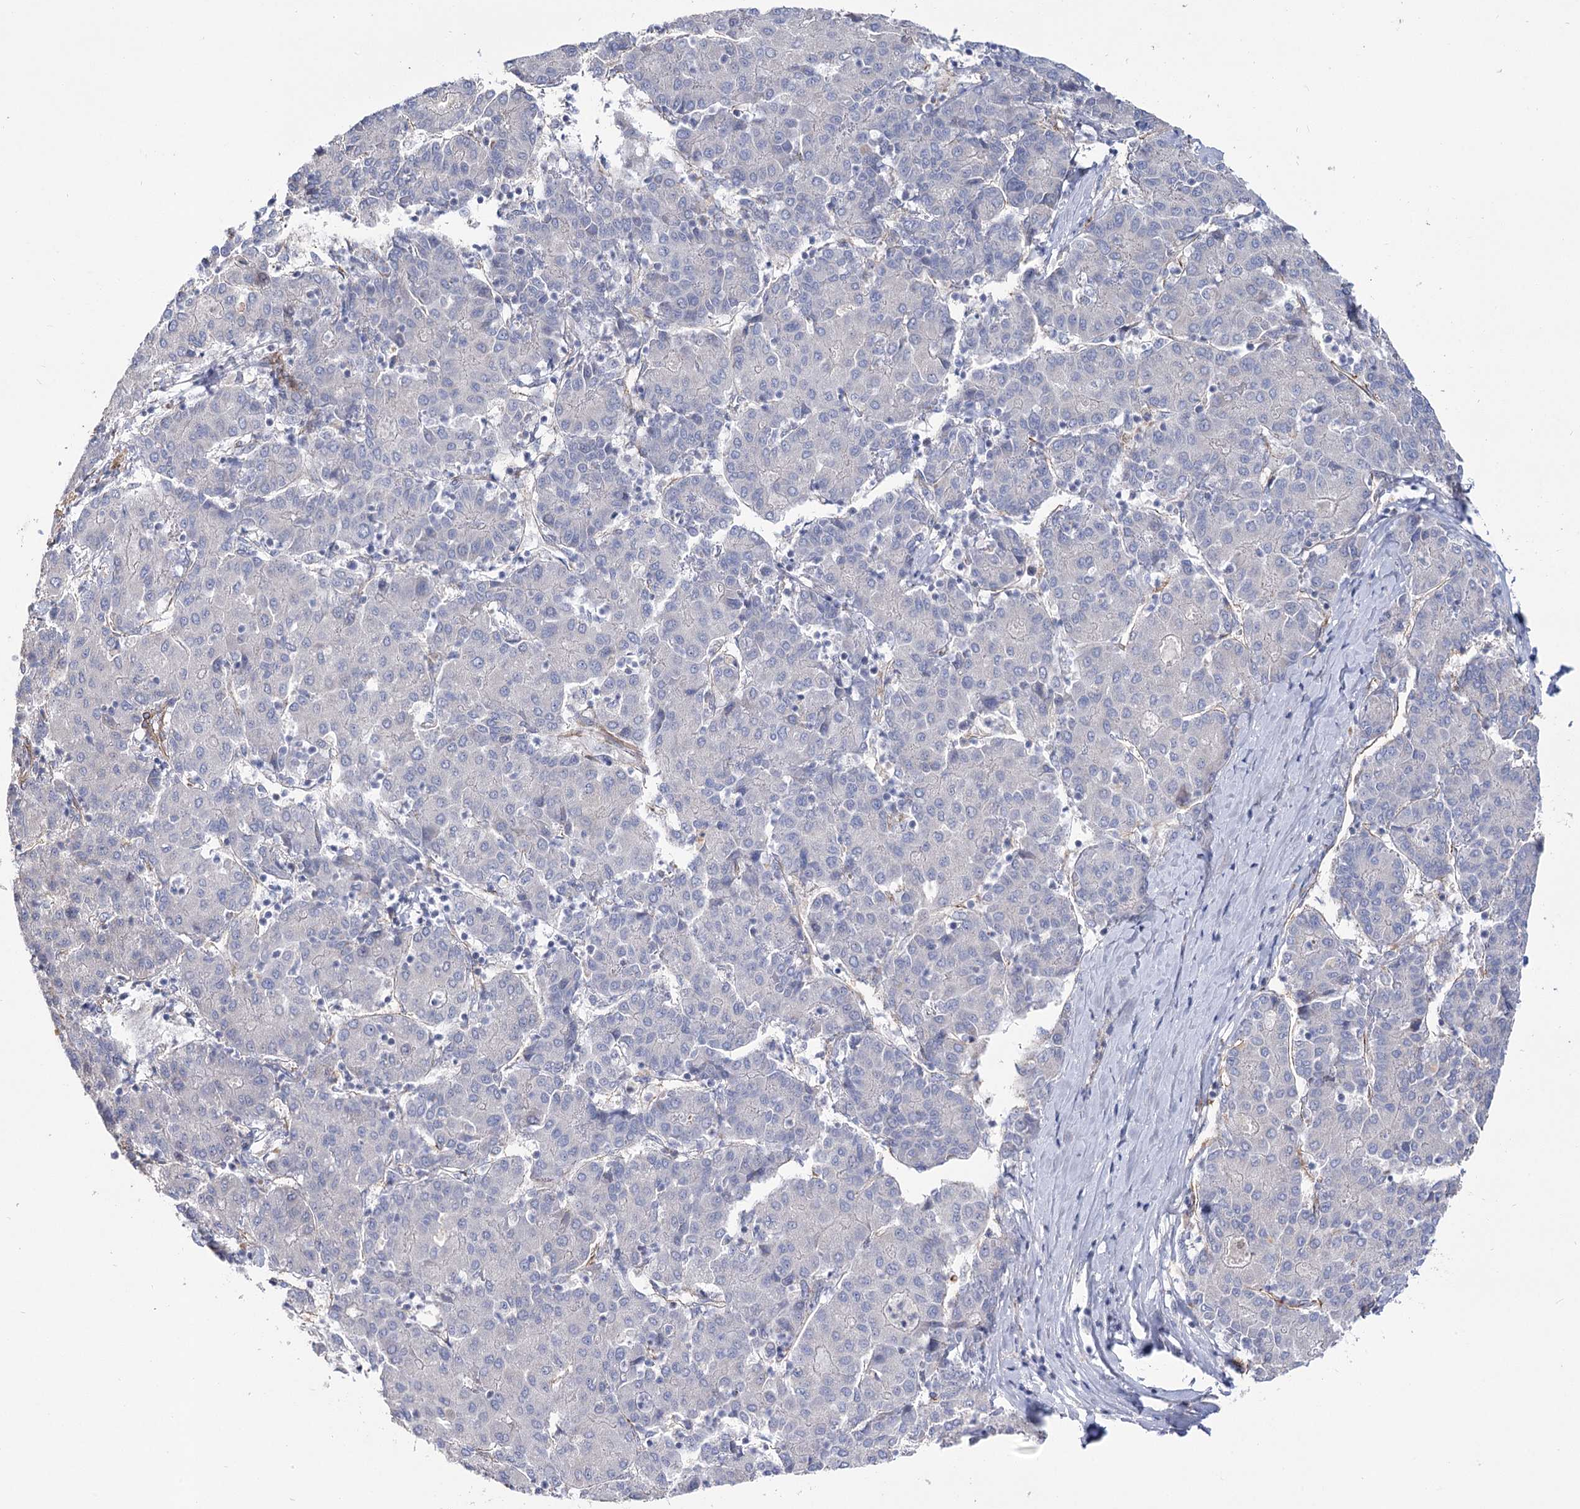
{"staining": {"intensity": "negative", "quantity": "none", "location": "none"}, "tissue": "liver cancer", "cell_type": "Tumor cells", "image_type": "cancer", "snomed": [{"axis": "morphology", "description": "Carcinoma, Hepatocellular, NOS"}, {"axis": "topography", "description": "Liver"}], "caption": "The image demonstrates no significant staining in tumor cells of liver cancer.", "gene": "TMEM164", "patient": {"sex": "male", "age": 65}}